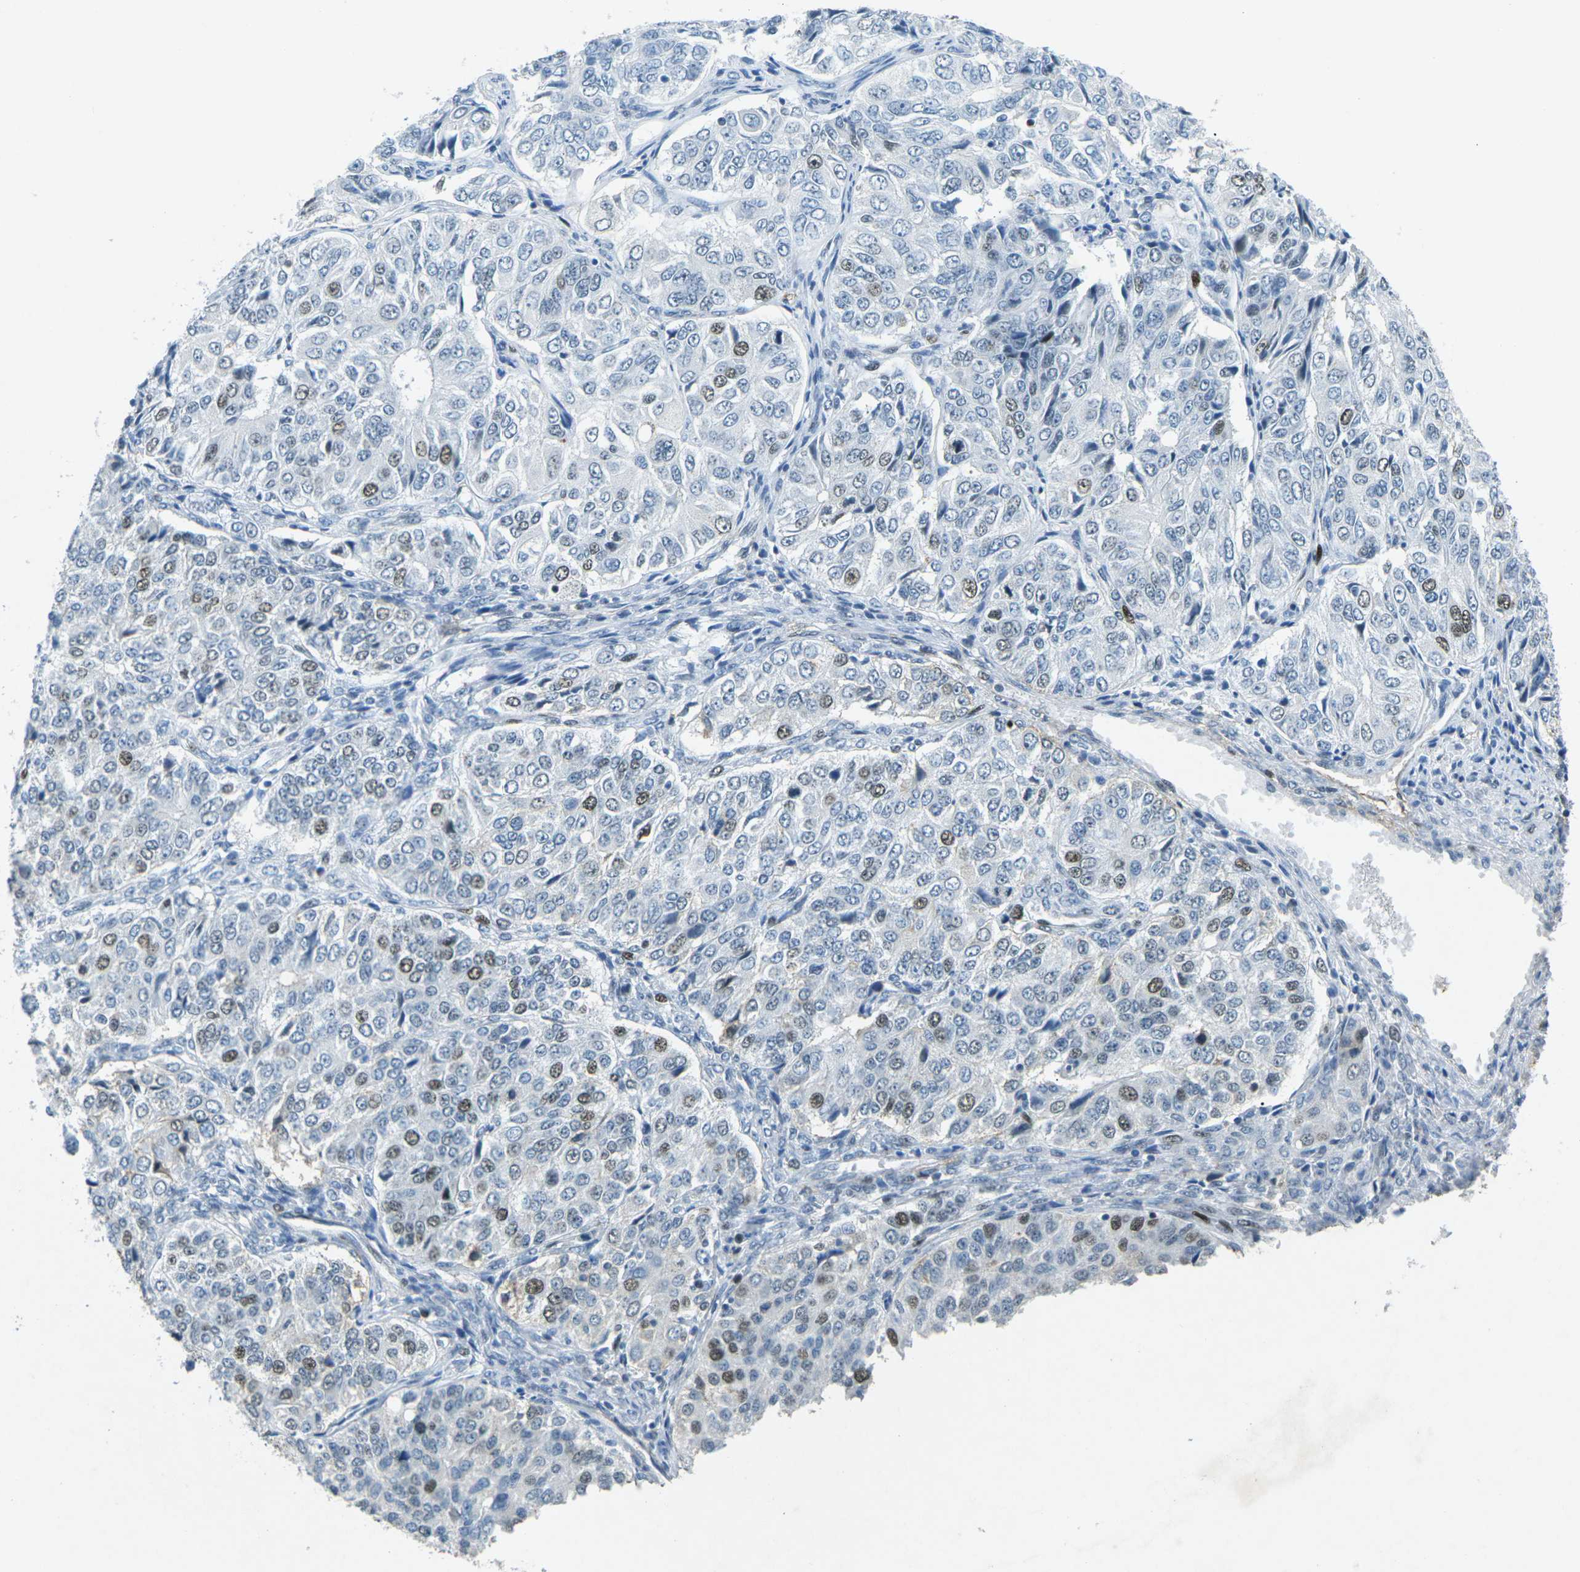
{"staining": {"intensity": "moderate", "quantity": "25%-75%", "location": "nuclear"}, "tissue": "ovarian cancer", "cell_type": "Tumor cells", "image_type": "cancer", "snomed": [{"axis": "morphology", "description": "Carcinoma, endometroid"}, {"axis": "topography", "description": "Ovary"}], "caption": "Ovarian cancer tissue displays moderate nuclear positivity in approximately 25%-75% of tumor cells (DAB IHC, brown staining for protein, blue staining for nuclei).", "gene": "RB1", "patient": {"sex": "female", "age": 51}}